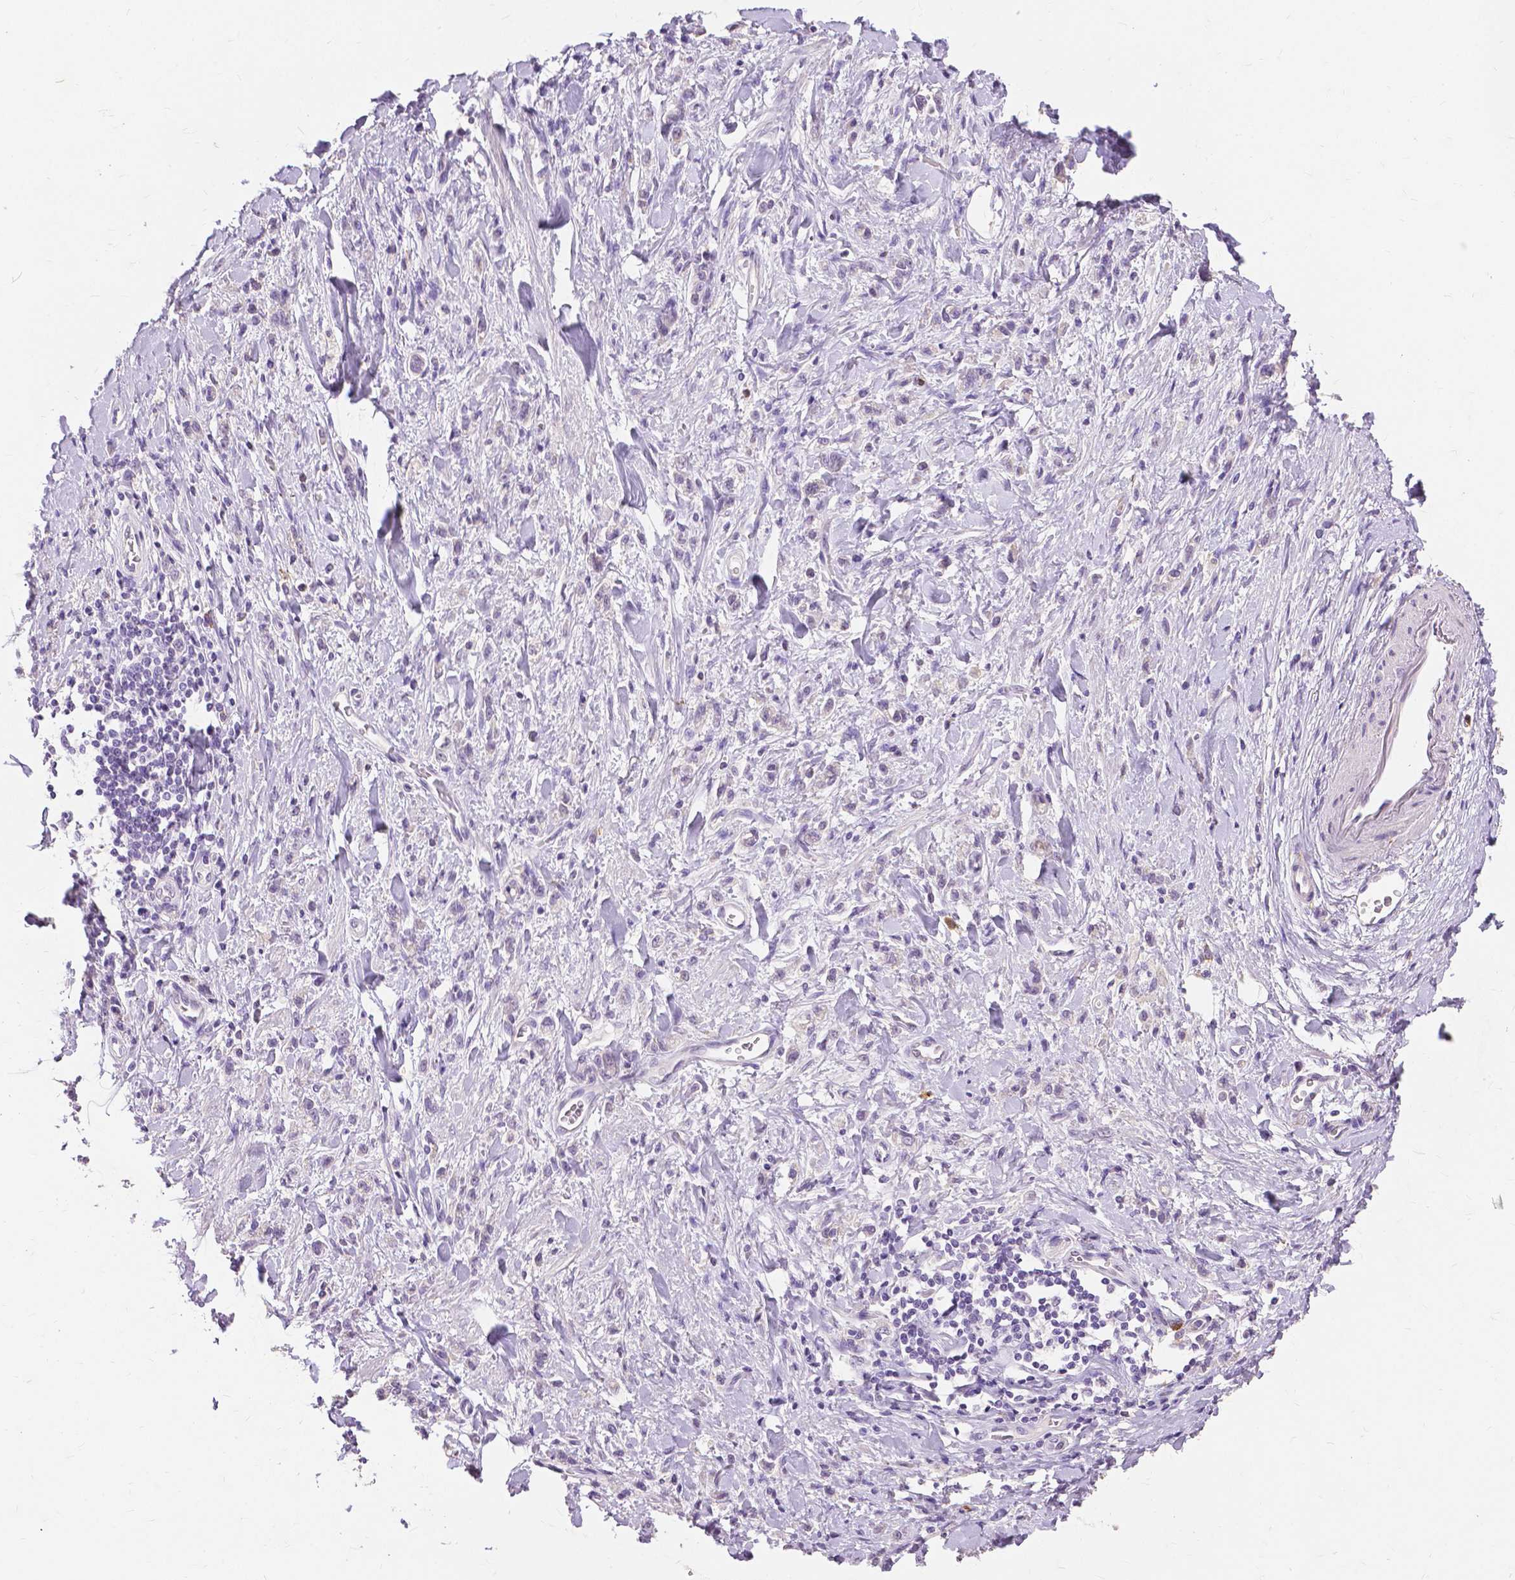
{"staining": {"intensity": "negative", "quantity": "none", "location": "none"}, "tissue": "stomach cancer", "cell_type": "Tumor cells", "image_type": "cancer", "snomed": [{"axis": "morphology", "description": "Adenocarcinoma, NOS"}, {"axis": "topography", "description": "Stomach"}], "caption": "This is a image of IHC staining of stomach adenocarcinoma, which shows no expression in tumor cells.", "gene": "CXCR2", "patient": {"sex": "male", "age": 77}}